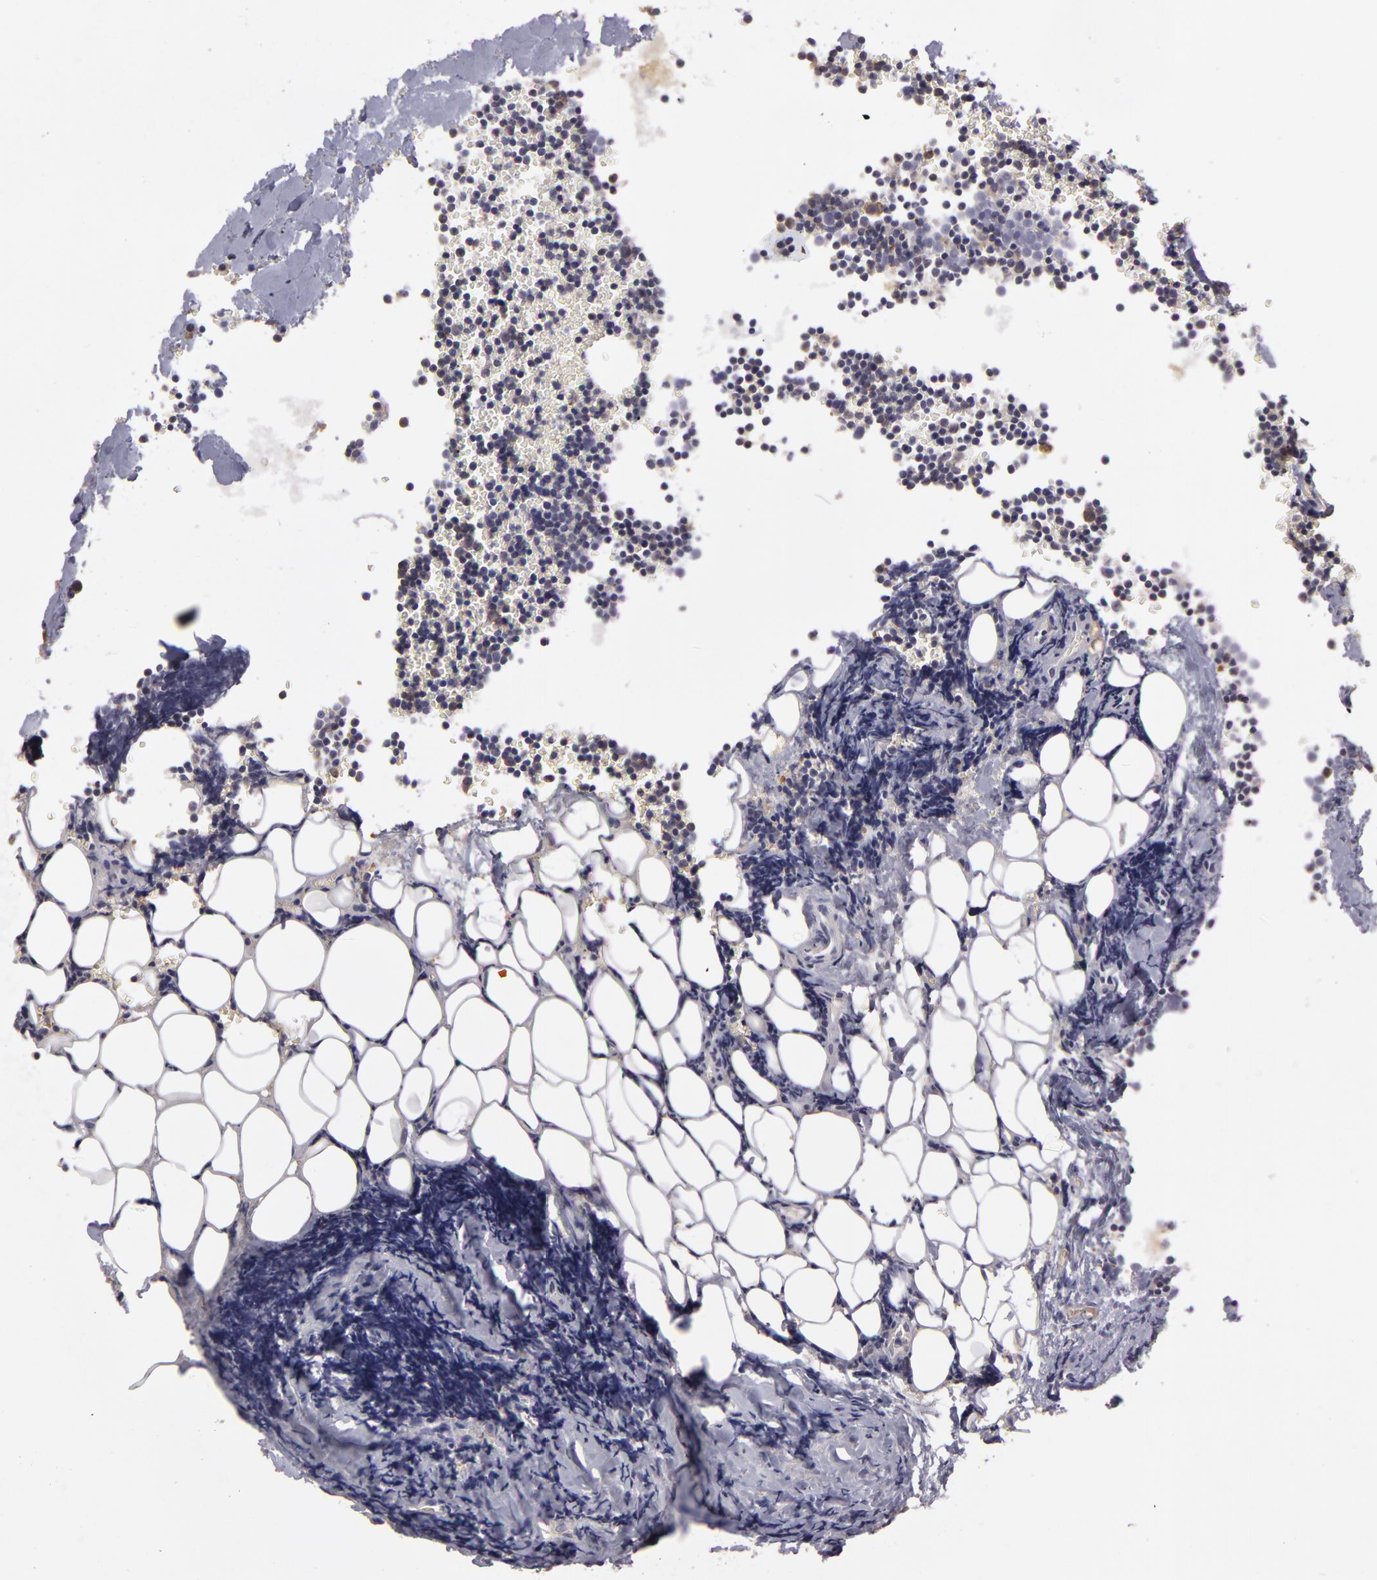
{"staining": {"intensity": "negative", "quantity": "none", "location": "none"}, "tissue": "lymphoma", "cell_type": "Tumor cells", "image_type": "cancer", "snomed": [{"axis": "morphology", "description": "Malignant lymphoma, non-Hodgkin's type, Low grade"}, {"axis": "topography", "description": "Lymph node"}], "caption": "This is a histopathology image of IHC staining of malignant lymphoma, non-Hodgkin's type (low-grade), which shows no staining in tumor cells.", "gene": "GNPDA1", "patient": {"sex": "male", "age": 57}}